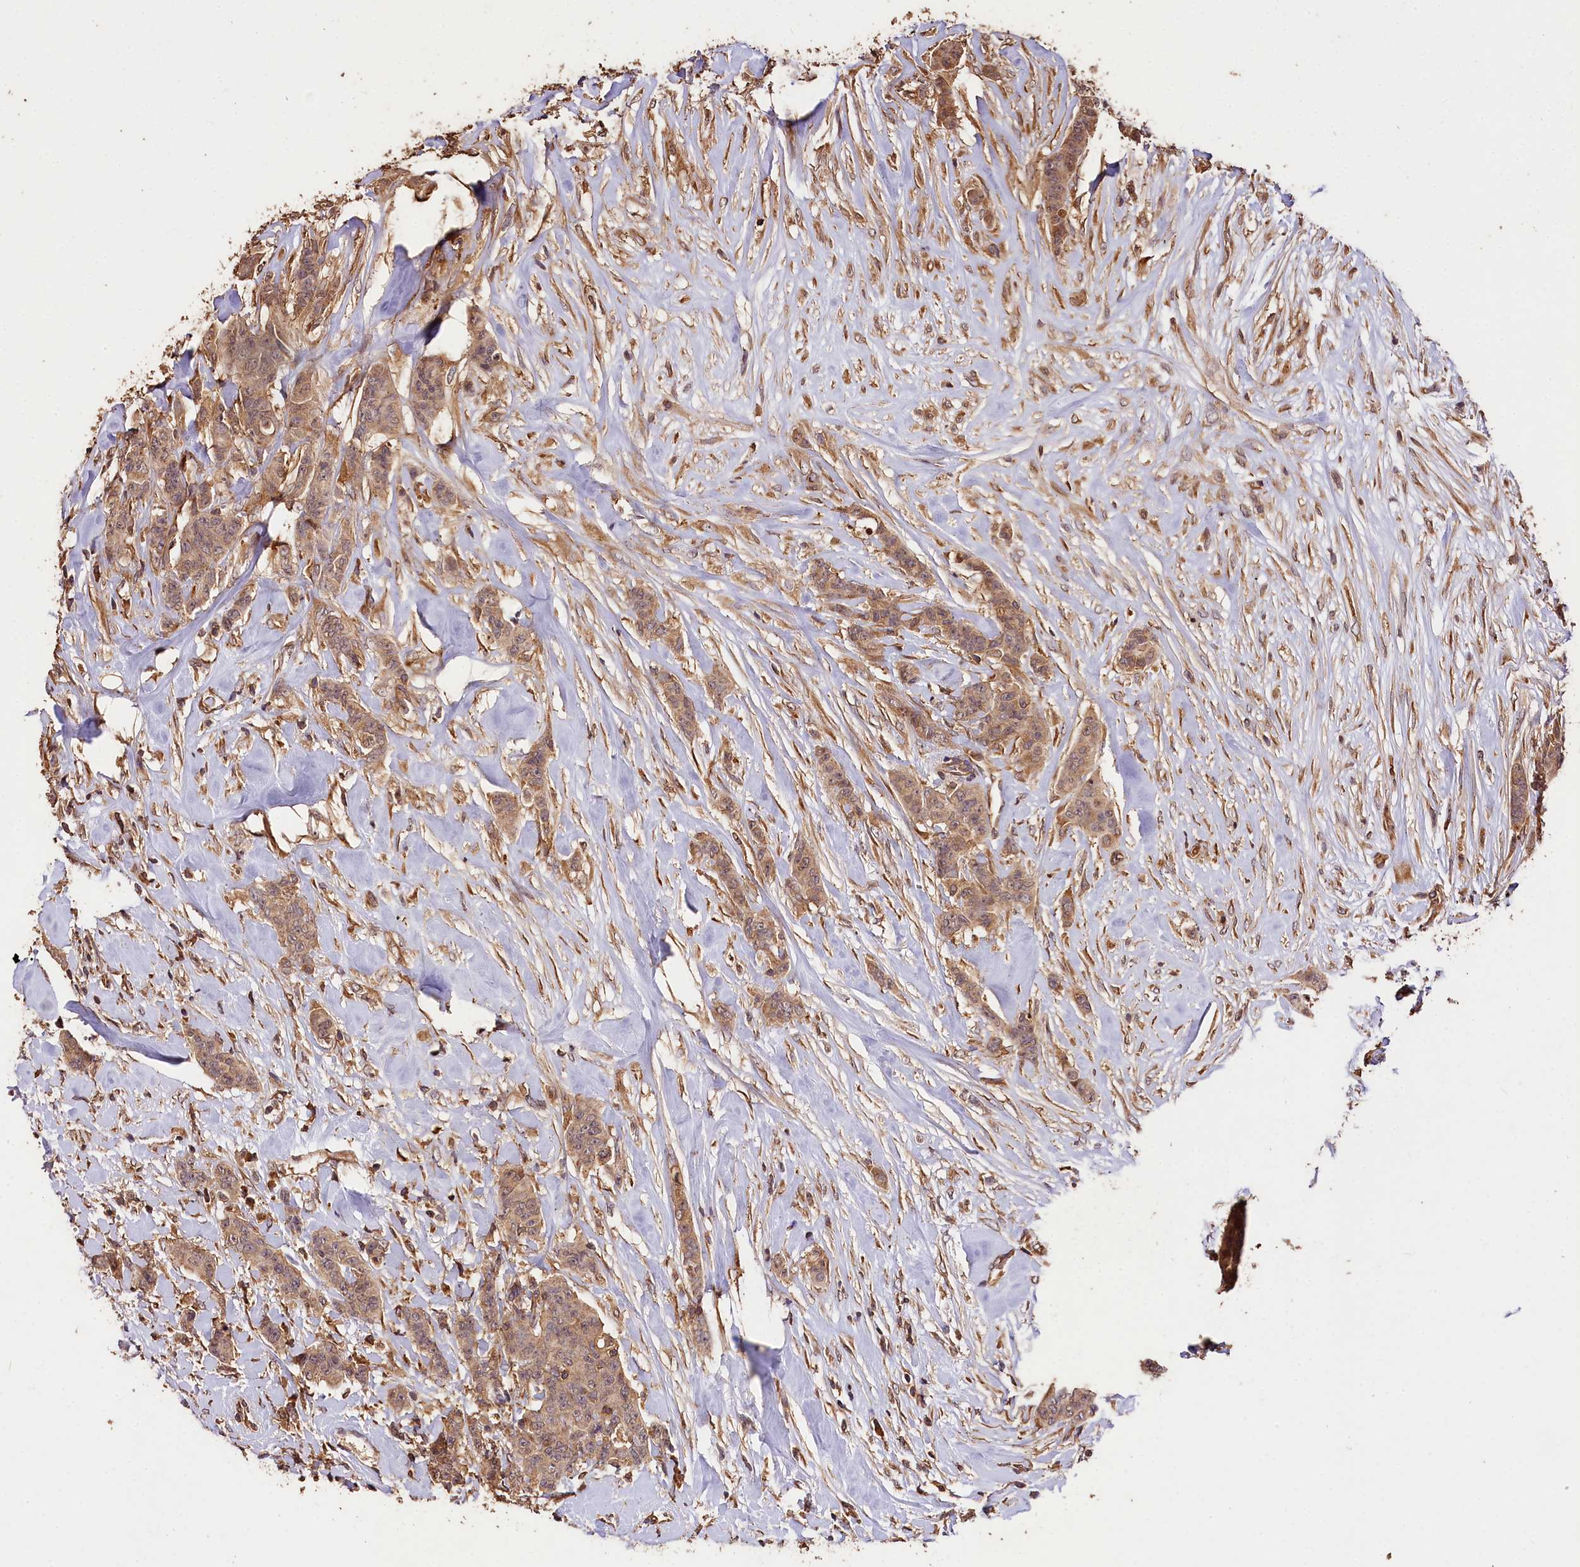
{"staining": {"intensity": "weak", "quantity": ">75%", "location": "cytoplasmic/membranous"}, "tissue": "breast cancer", "cell_type": "Tumor cells", "image_type": "cancer", "snomed": [{"axis": "morphology", "description": "Duct carcinoma"}, {"axis": "topography", "description": "Breast"}], "caption": "DAB (3,3'-diaminobenzidine) immunohistochemical staining of human breast cancer exhibits weak cytoplasmic/membranous protein expression in approximately >75% of tumor cells. (Stains: DAB (3,3'-diaminobenzidine) in brown, nuclei in blue, Microscopy: brightfield microscopy at high magnification).", "gene": "KPTN", "patient": {"sex": "female", "age": 40}}